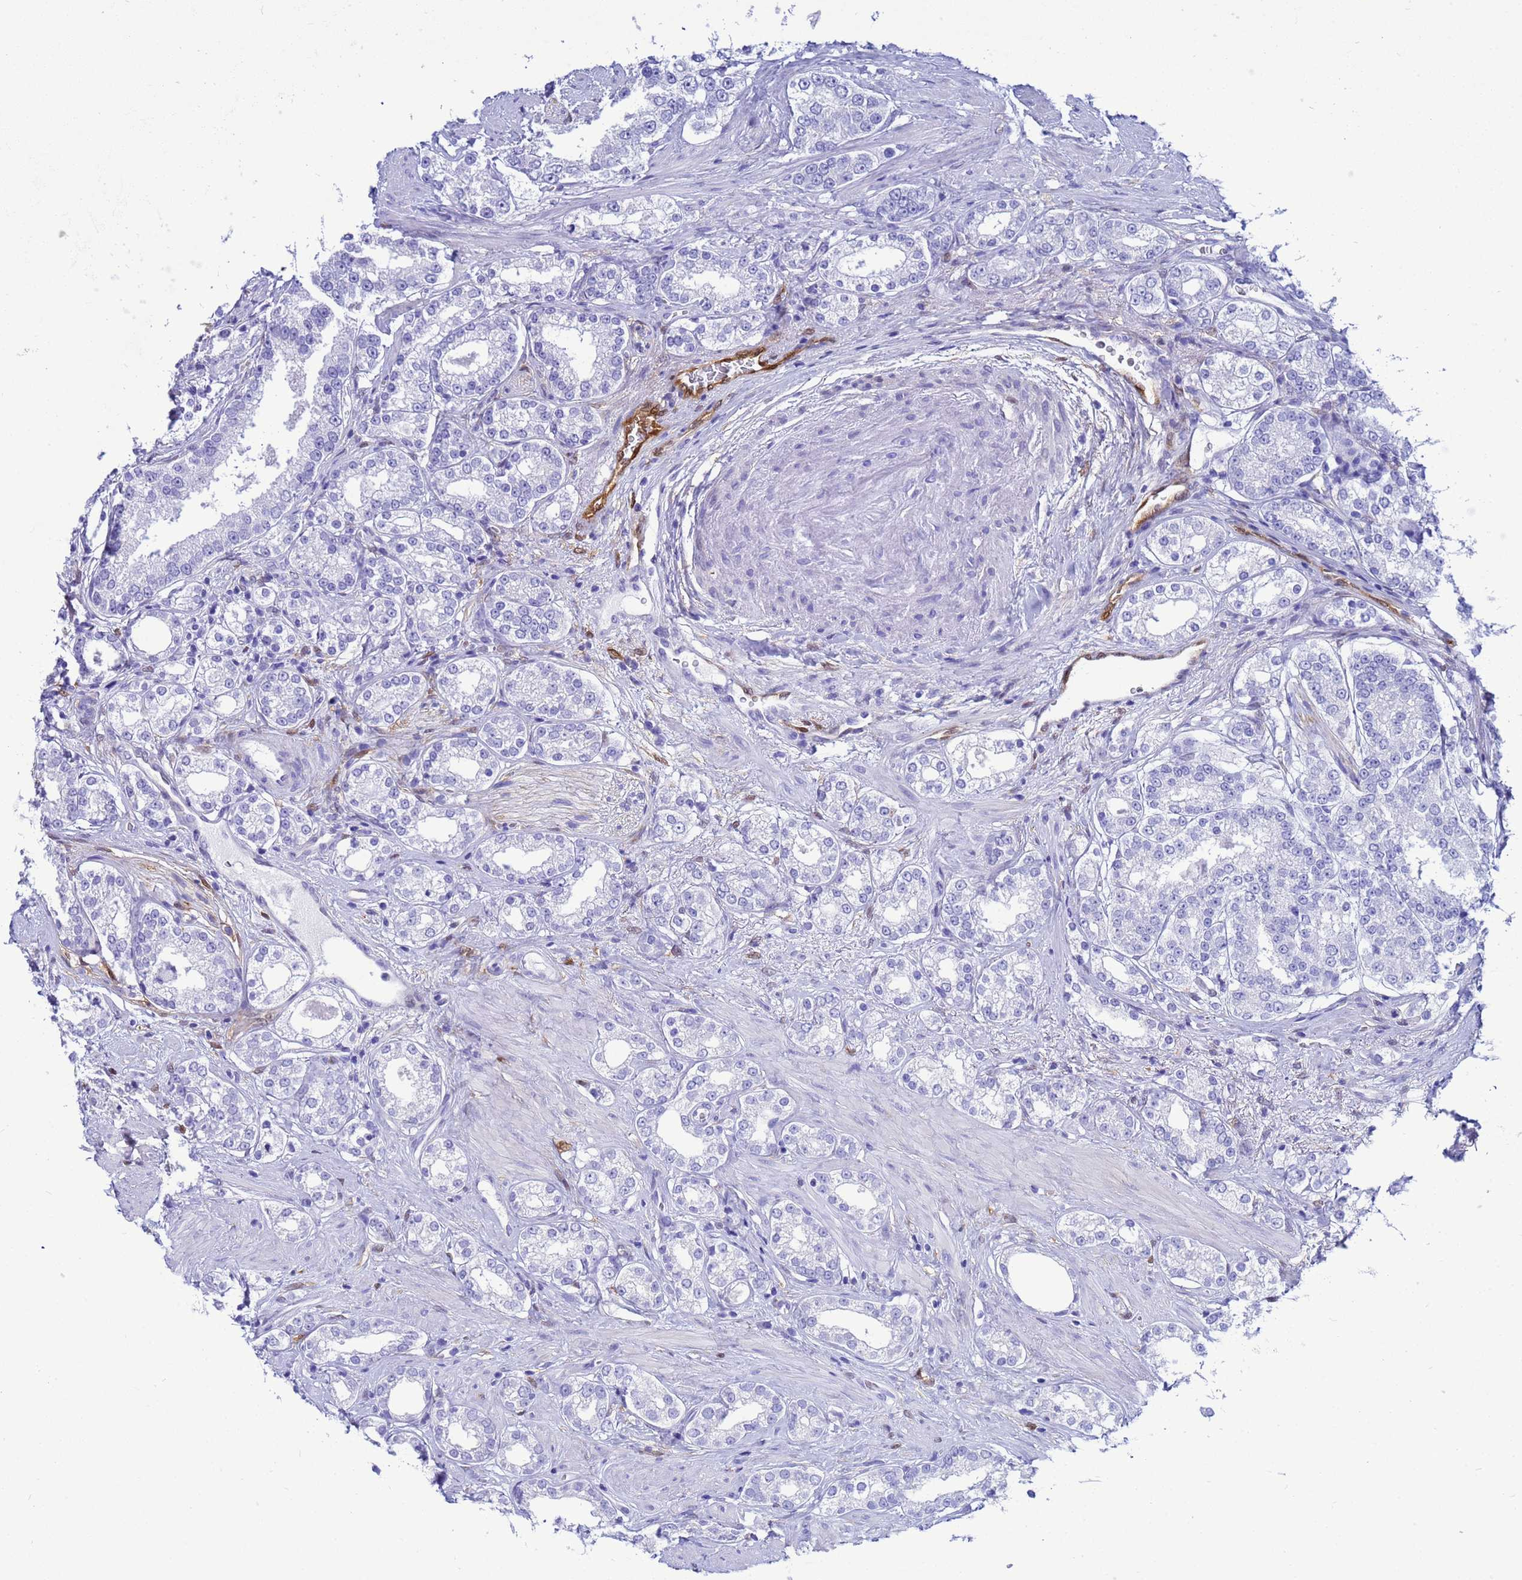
{"staining": {"intensity": "negative", "quantity": "none", "location": "none"}, "tissue": "prostate cancer", "cell_type": "Tumor cells", "image_type": "cancer", "snomed": [{"axis": "morphology", "description": "Normal tissue, NOS"}, {"axis": "morphology", "description": "Adenocarcinoma, High grade"}, {"axis": "topography", "description": "Prostate"}], "caption": "Immunohistochemistry photomicrograph of neoplastic tissue: human prostate cancer stained with DAB (3,3'-diaminobenzidine) displays no significant protein positivity in tumor cells.", "gene": "AKR1C2", "patient": {"sex": "male", "age": 83}}